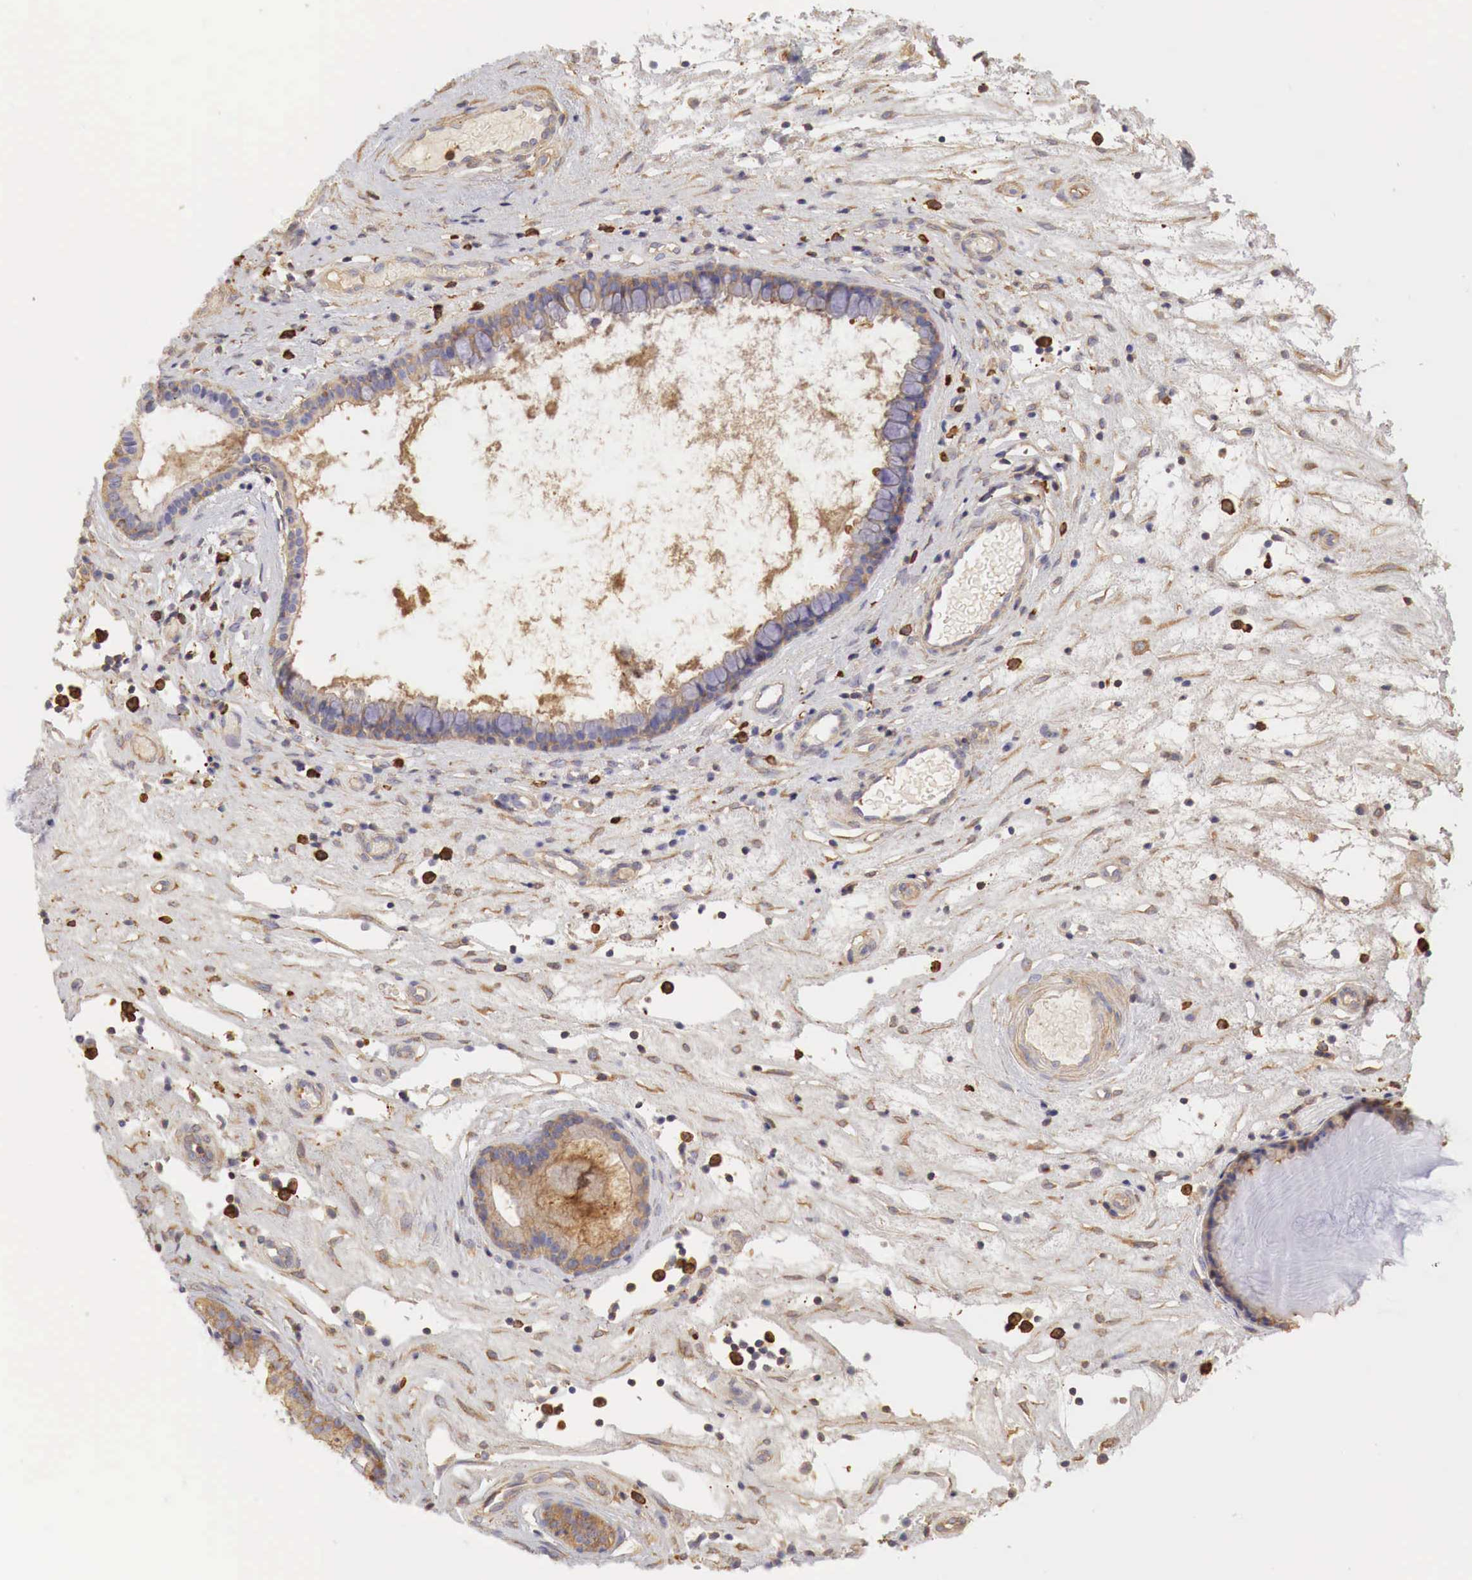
{"staining": {"intensity": "moderate", "quantity": ">75%", "location": "cytoplasmic/membranous"}, "tissue": "nasopharynx", "cell_type": "Respiratory epithelial cells", "image_type": "normal", "snomed": [{"axis": "morphology", "description": "Normal tissue, NOS"}, {"axis": "topography", "description": "Nasopharynx"}], "caption": "DAB (3,3'-diaminobenzidine) immunohistochemical staining of benign human nasopharynx exhibits moderate cytoplasmic/membranous protein expression in approximately >75% of respiratory epithelial cells. (IHC, brightfield microscopy, high magnification).", "gene": "G6PD", "patient": {"sex": "female", "age": 78}}